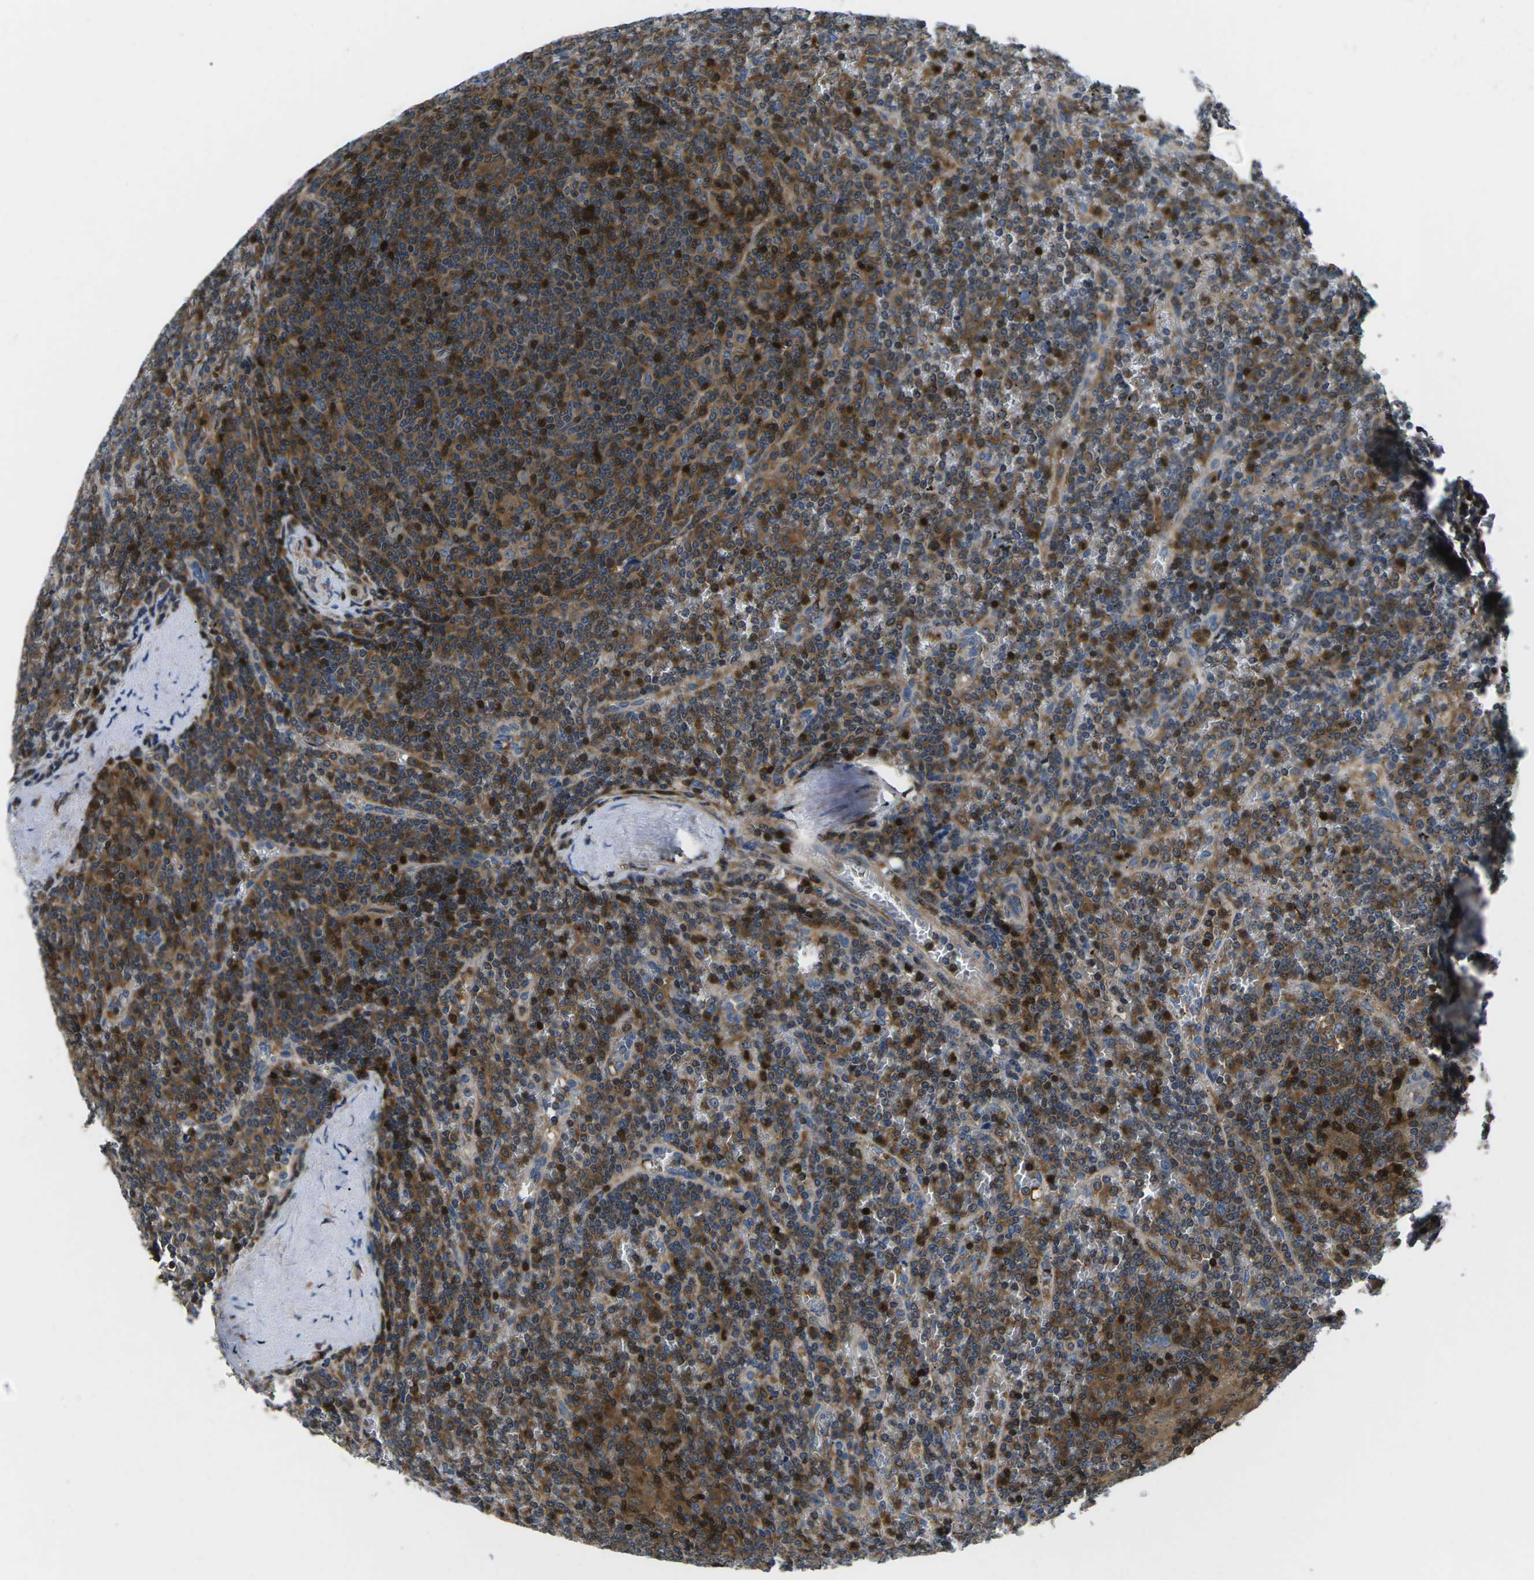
{"staining": {"intensity": "moderate", "quantity": "25%-75%", "location": "cytoplasmic/membranous"}, "tissue": "lymphoma", "cell_type": "Tumor cells", "image_type": "cancer", "snomed": [{"axis": "morphology", "description": "Malignant lymphoma, non-Hodgkin's type, Low grade"}, {"axis": "topography", "description": "Spleen"}], "caption": "This micrograph exhibits lymphoma stained with immunohistochemistry (IHC) to label a protein in brown. The cytoplasmic/membranous of tumor cells show moderate positivity for the protein. Nuclei are counter-stained blue.", "gene": "PLCE1", "patient": {"sex": "female", "age": 19}}